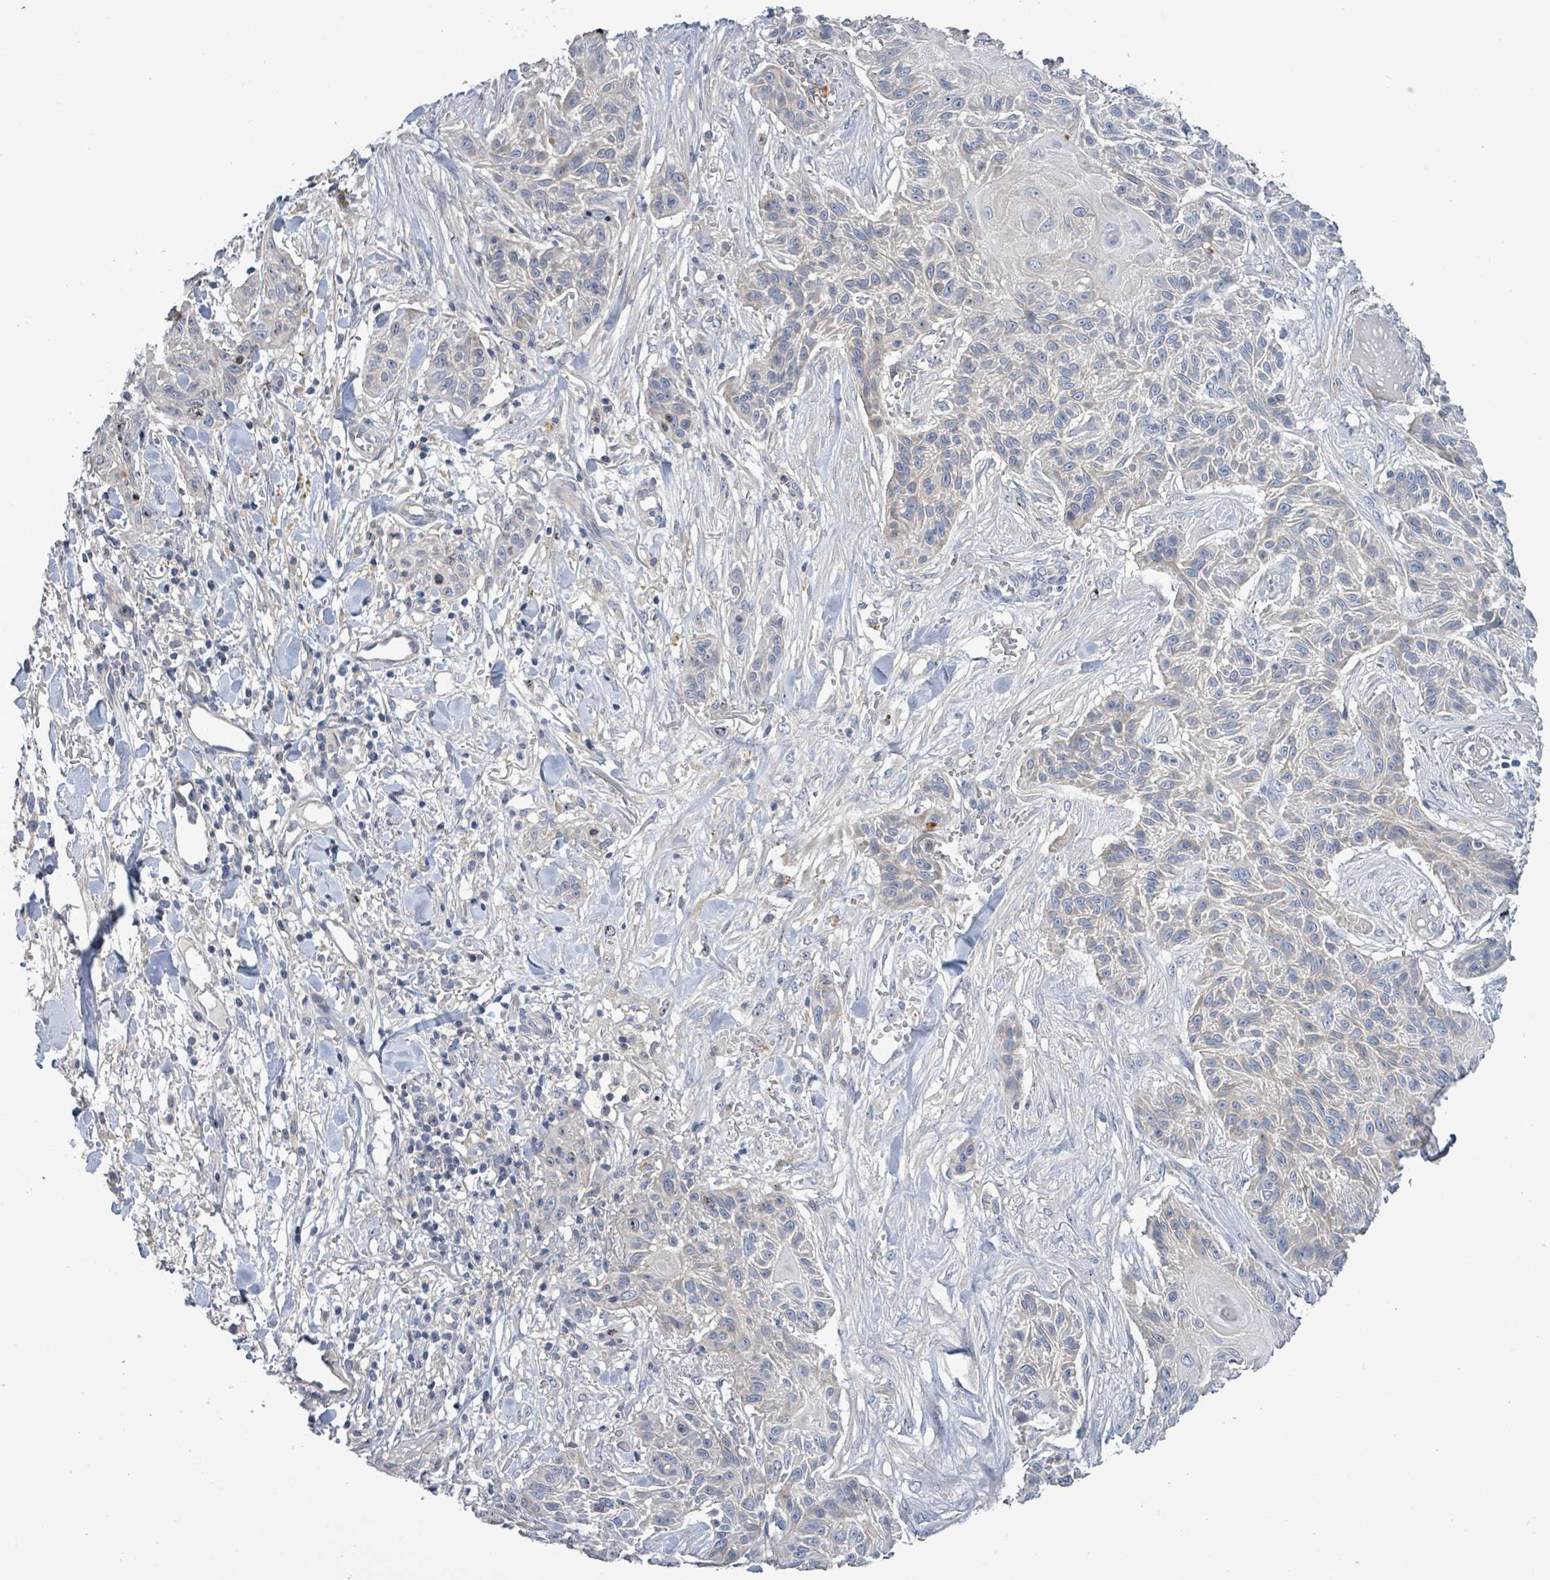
{"staining": {"intensity": "weak", "quantity": "<25%", "location": "nuclear"}, "tissue": "skin cancer", "cell_type": "Tumor cells", "image_type": "cancer", "snomed": [{"axis": "morphology", "description": "Squamous cell carcinoma, NOS"}, {"axis": "topography", "description": "Skin"}], "caption": "There is no significant positivity in tumor cells of squamous cell carcinoma (skin). The staining is performed using DAB (3,3'-diaminobenzidine) brown chromogen with nuclei counter-stained in using hematoxylin.", "gene": "KRAS", "patient": {"sex": "male", "age": 86}}